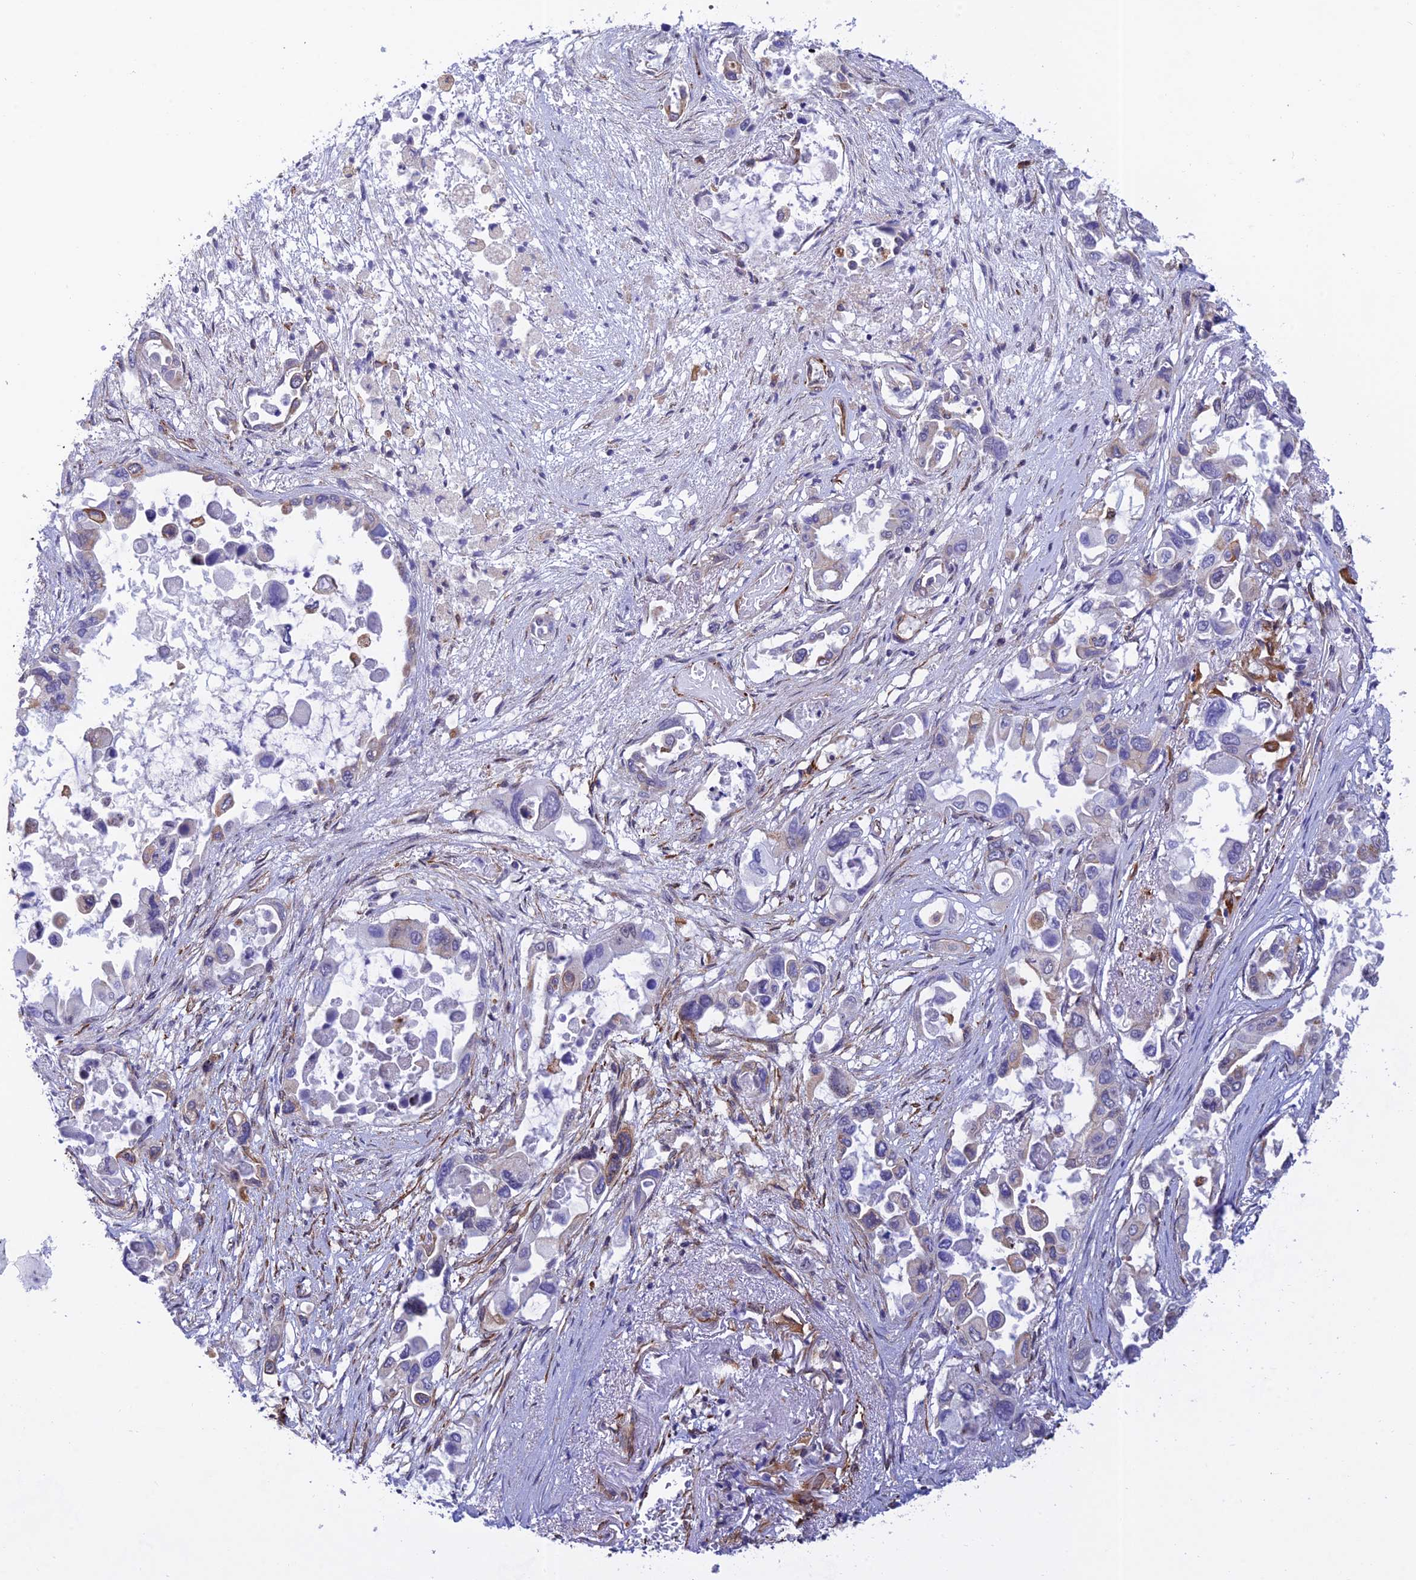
{"staining": {"intensity": "moderate", "quantity": "25%-75%", "location": "cytoplasmic/membranous"}, "tissue": "pancreatic cancer", "cell_type": "Tumor cells", "image_type": "cancer", "snomed": [{"axis": "morphology", "description": "Adenocarcinoma, NOS"}, {"axis": "topography", "description": "Pancreas"}], "caption": "Immunohistochemistry staining of pancreatic cancer (adenocarcinoma), which reveals medium levels of moderate cytoplasmic/membranous expression in about 25%-75% of tumor cells indicating moderate cytoplasmic/membranous protein positivity. The staining was performed using DAB (brown) for protein detection and nuclei were counterstained in hematoxylin (blue).", "gene": "PAGR1", "patient": {"sex": "male", "age": 92}}